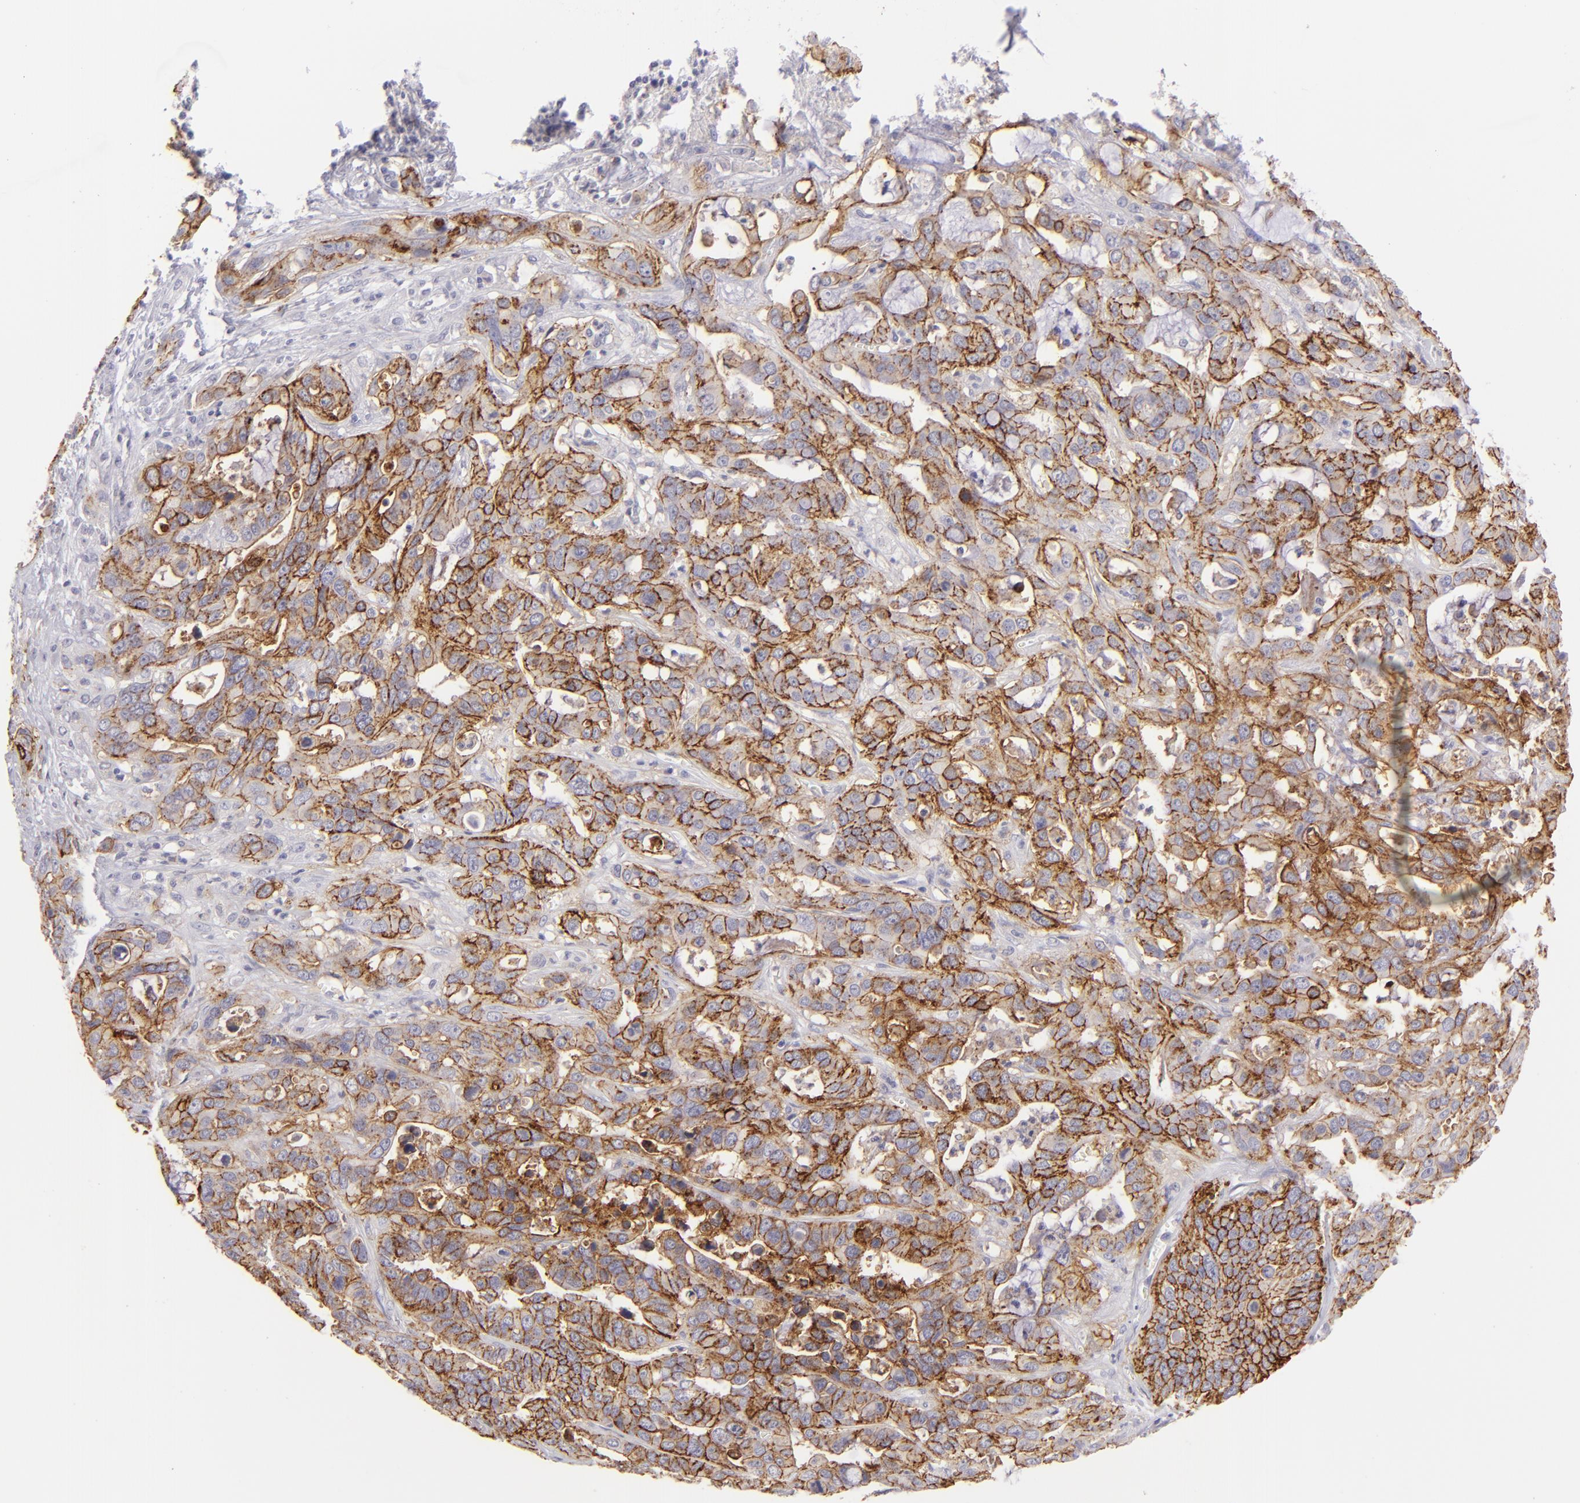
{"staining": {"intensity": "strong", "quantity": ">75%", "location": "cytoplasmic/membranous"}, "tissue": "liver cancer", "cell_type": "Tumor cells", "image_type": "cancer", "snomed": [{"axis": "morphology", "description": "Cholangiocarcinoma"}, {"axis": "topography", "description": "Liver"}], "caption": "This is a histology image of immunohistochemistry (IHC) staining of liver cancer, which shows strong positivity in the cytoplasmic/membranous of tumor cells.", "gene": "CLDN4", "patient": {"sex": "female", "age": 65}}